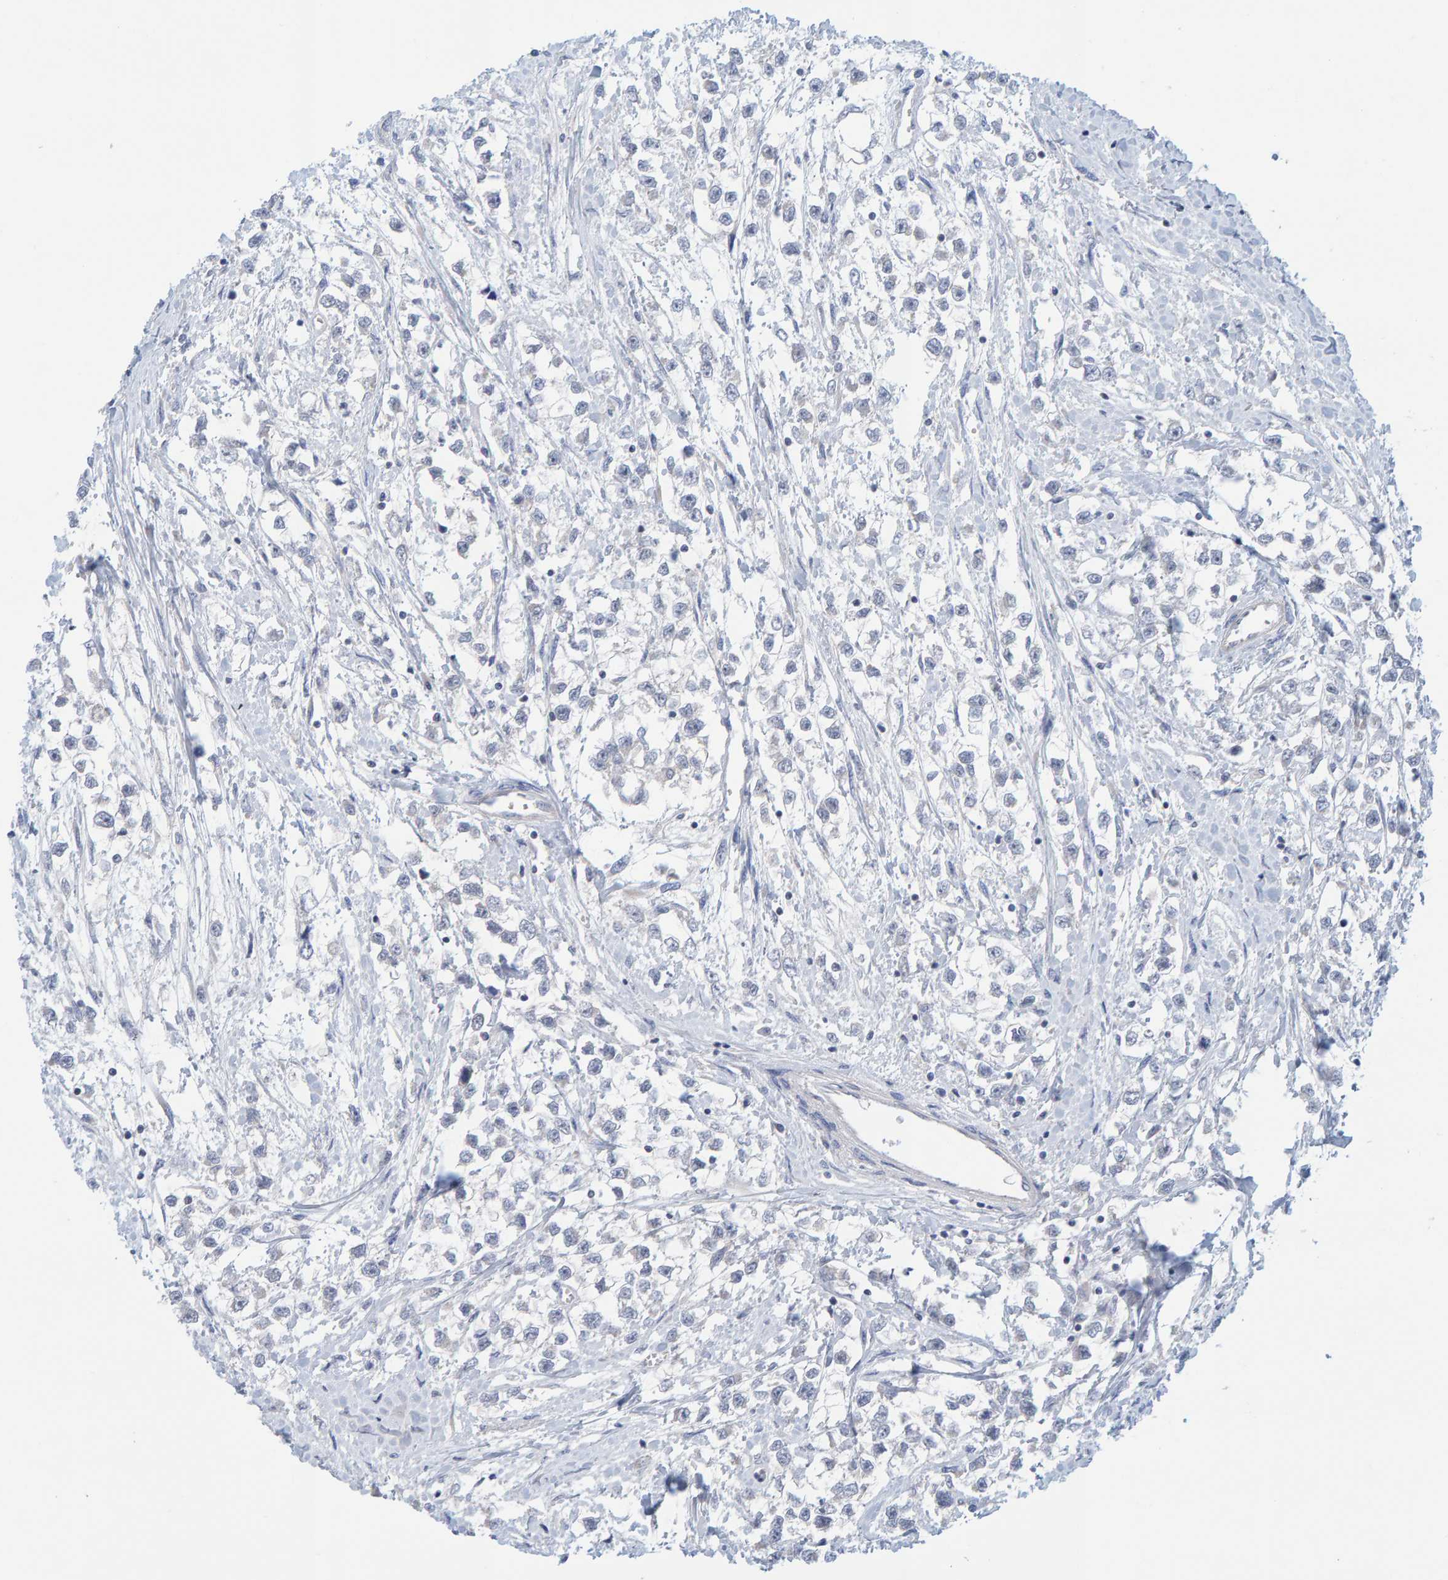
{"staining": {"intensity": "negative", "quantity": "none", "location": "none"}, "tissue": "testis cancer", "cell_type": "Tumor cells", "image_type": "cancer", "snomed": [{"axis": "morphology", "description": "Seminoma, NOS"}, {"axis": "morphology", "description": "Carcinoma, Embryonal, NOS"}, {"axis": "topography", "description": "Testis"}], "caption": "A photomicrograph of testis embryonal carcinoma stained for a protein reveals no brown staining in tumor cells.", "gene": "ZC3H3", "patient": {"sex": "male", "age": 51}}